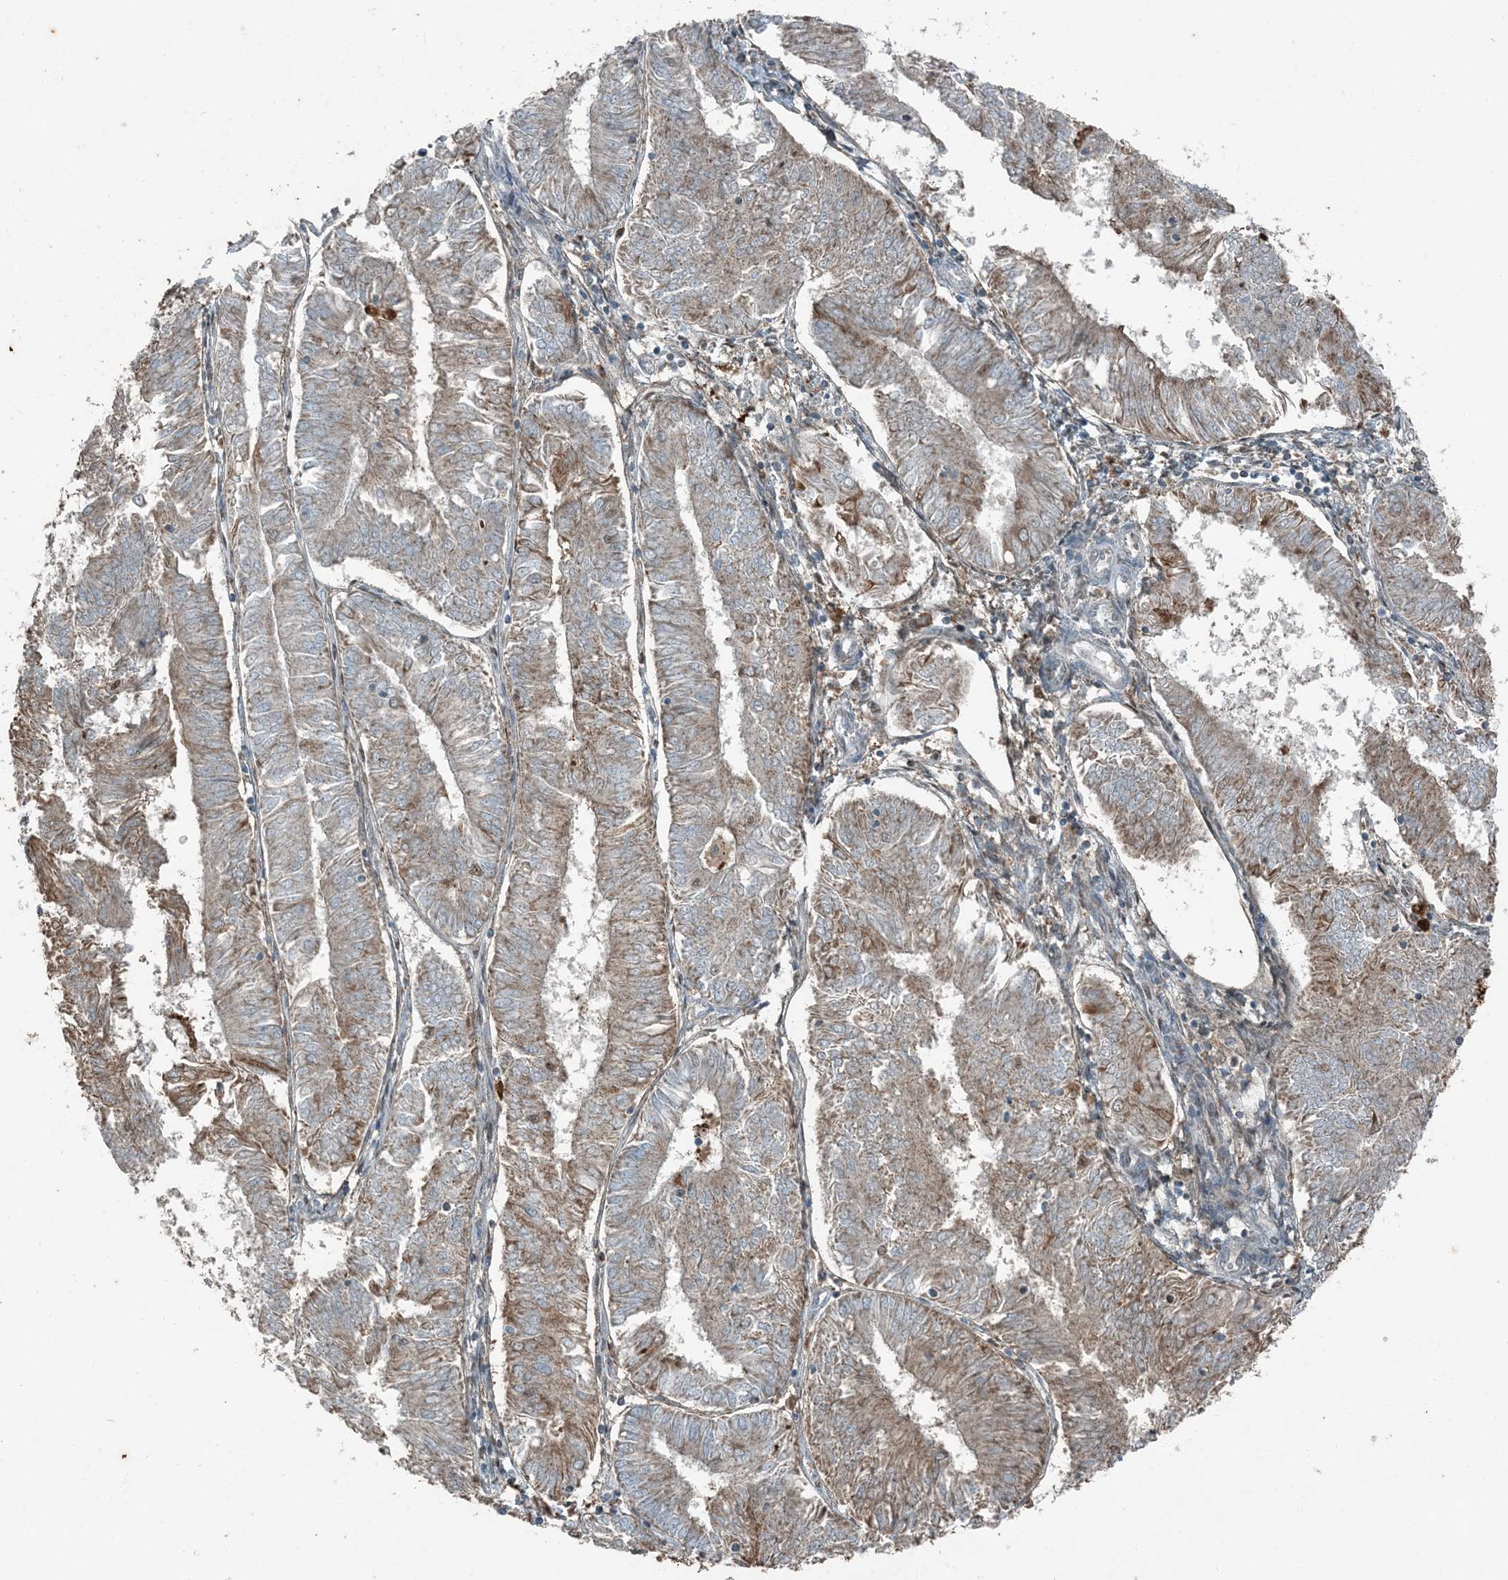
{"staining": {"intensity": "weak", "quantity": ">75%", "location": "cytoplasmic/membranous"}, "tissue": "endometrial cancer", "cell_type": "Tumor cells", "image_type": "cancer", "snomed": [{"axis": "morphology", "description": "Adenocarcinoma, NOS"}, {"axis": "topography", "description": "Endometrium"}], "caption": "This is an image of immunohistochemistry staining of endometrial adenocarcinoma, which shows weak positivity in the cytoplasmic/membranous of tumor cells.", "gene": "TADA2B", "patient": {"sex": "female", "age": 58}}